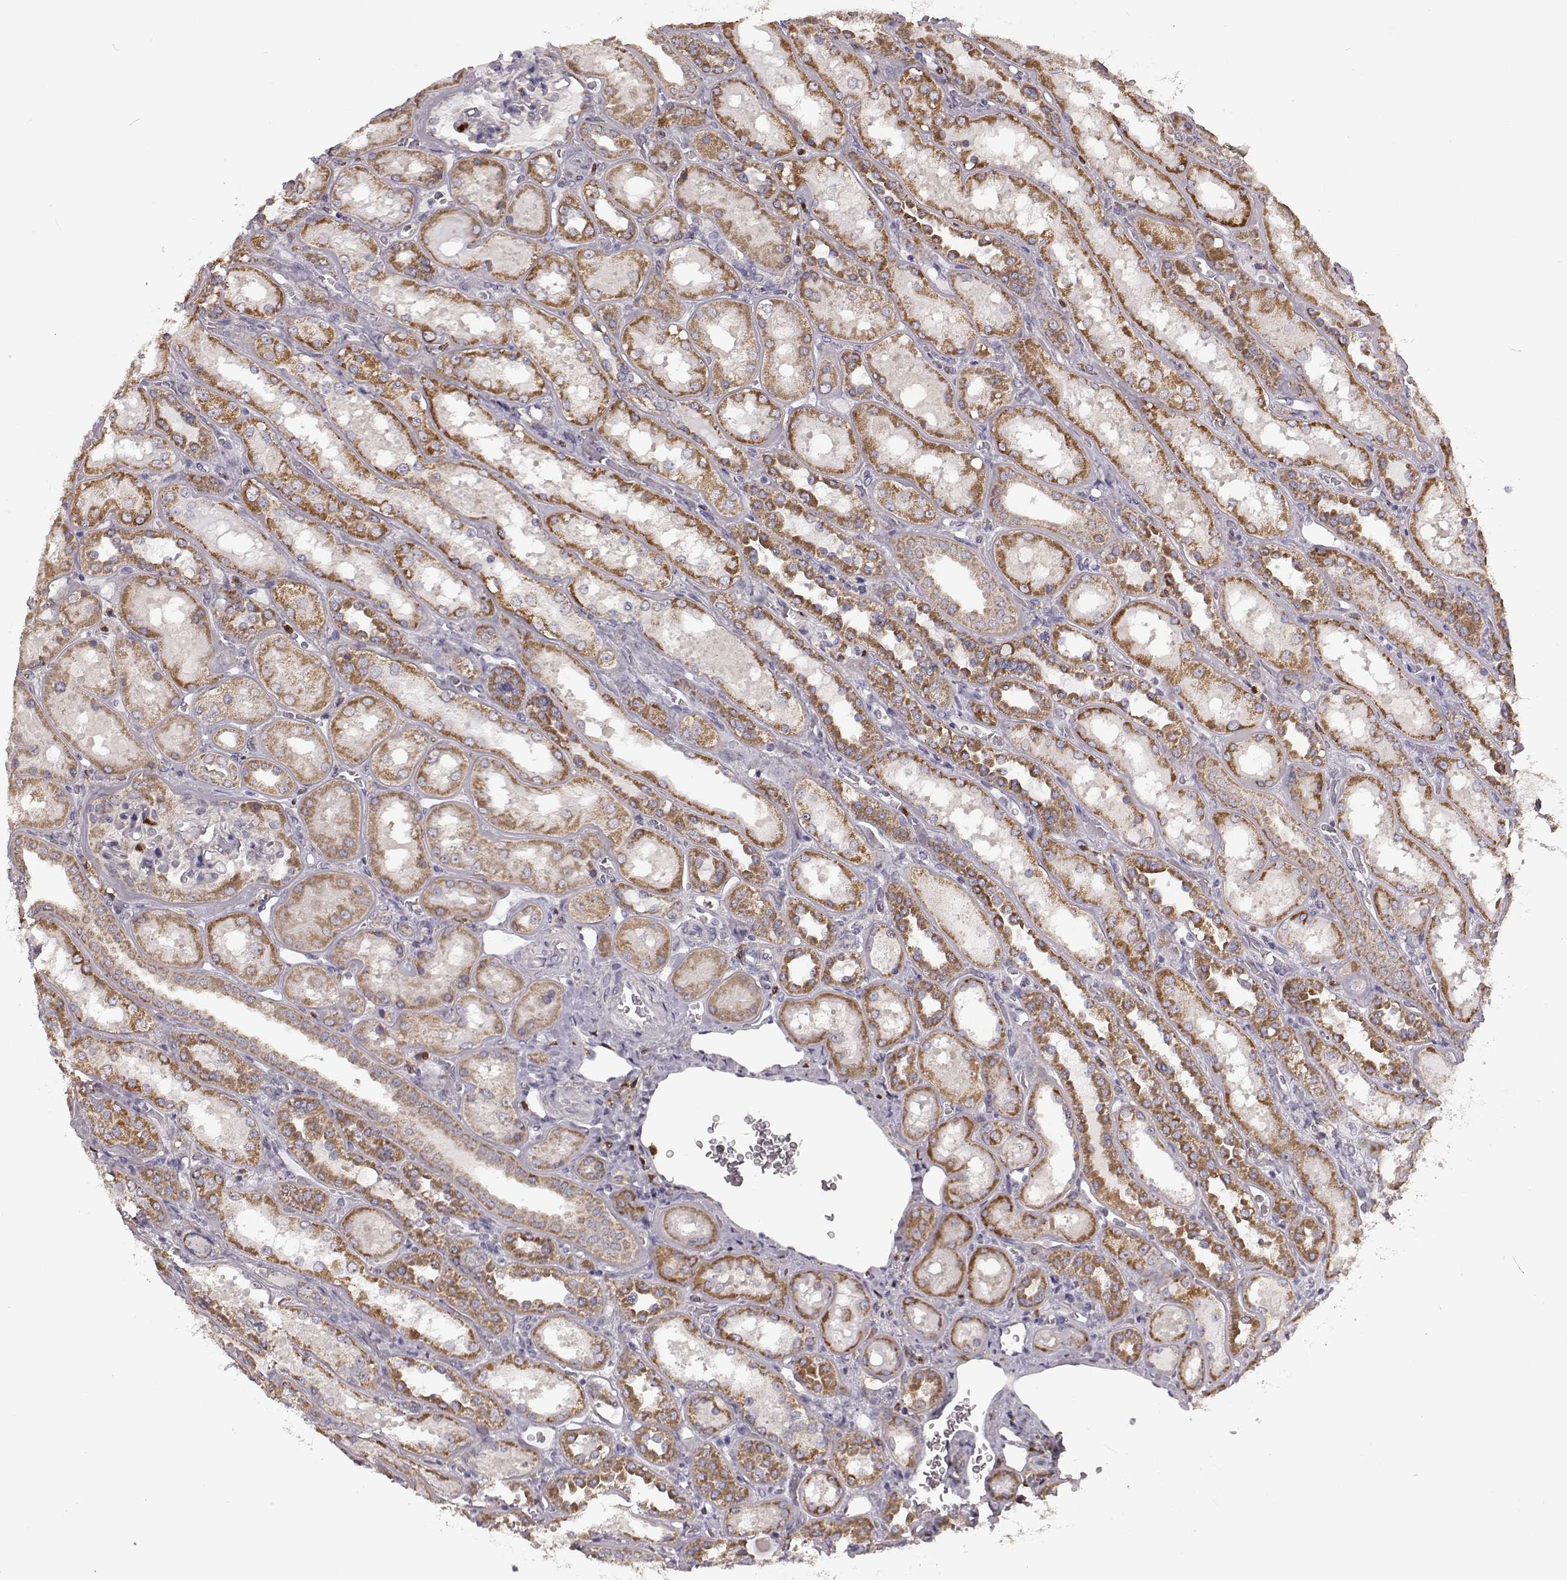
{"staining": {"intensity": "negative", "quantity": "none", "location": "none"}, "tissue": "kidney", "cell_type": "Cells in glomeruli", "image_type": "normal", "snomed": [{"axis": "morphology", "description": "Normal tissue, NOS"}, {"axis": "topography", "description": "Kidney"}], "caption": "DAB (3,3'-diaminobenzidine) immunohistochemical staining of unremarkable human kidney demonstrates no significant positivity in cells in glomeruli.", "gene": "DOK2", "patient": {"sex": "male", "age": 73}}